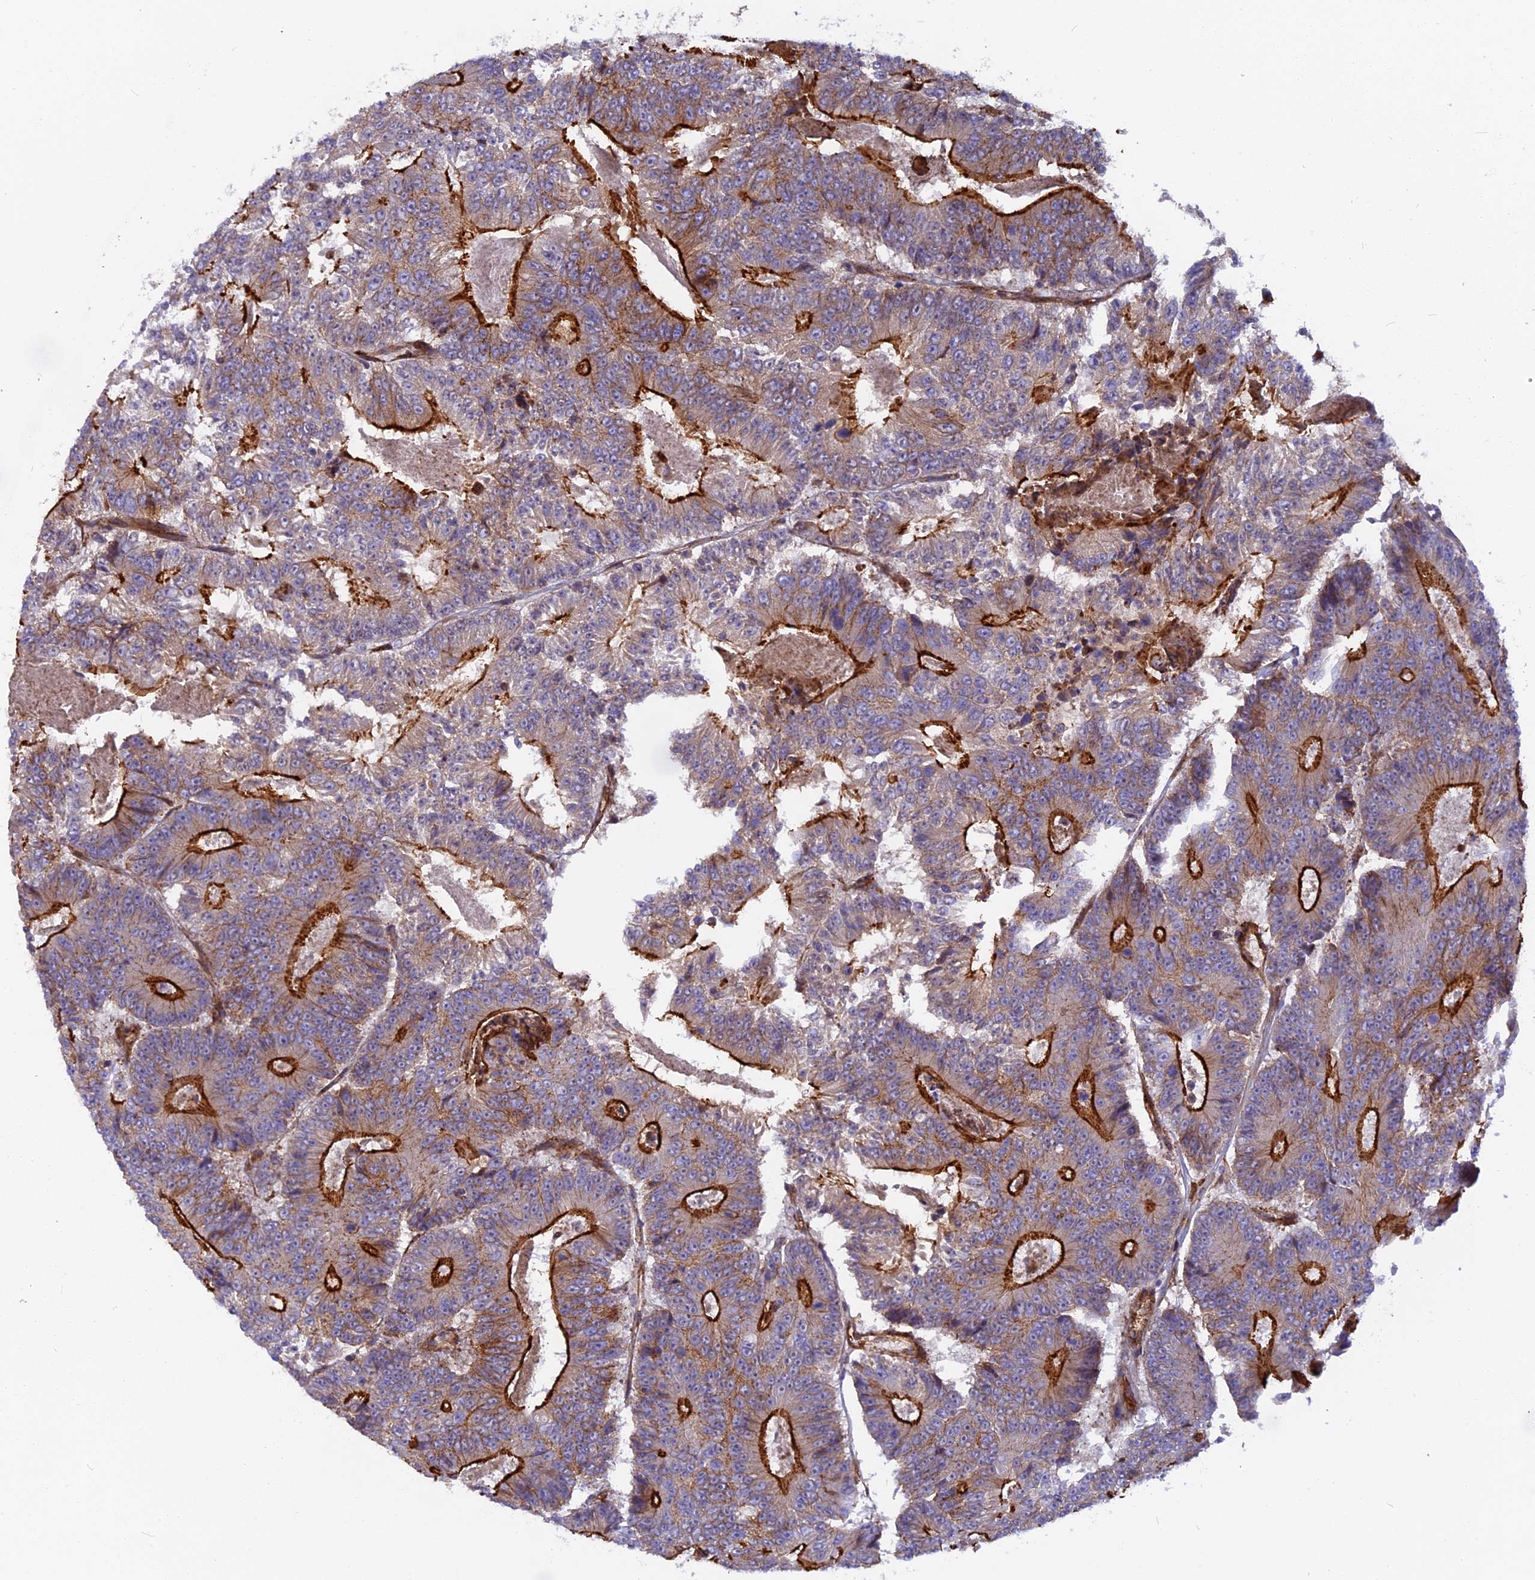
{"staining": {"intensity": "strong", "quantity": "25%-75%", "location": "cytoplasmic/membranous"}, "tissue": "colorectal cancer", "cell_type": "Tumor cells", "image_type": "cancer", "snomed": [{"axis": "morphology", "description": "Adenocarcinoma, NOS"}, {"axis": "topography", "description": "Colon"}], "caption": "A histopathology image of human colorectal cancer stained for a protein exhibits strong cytoplasmic/membranous brown staining in tumor cells.", "gene": "CNBD2", "patient": {"sex": "male", "age": 83}}